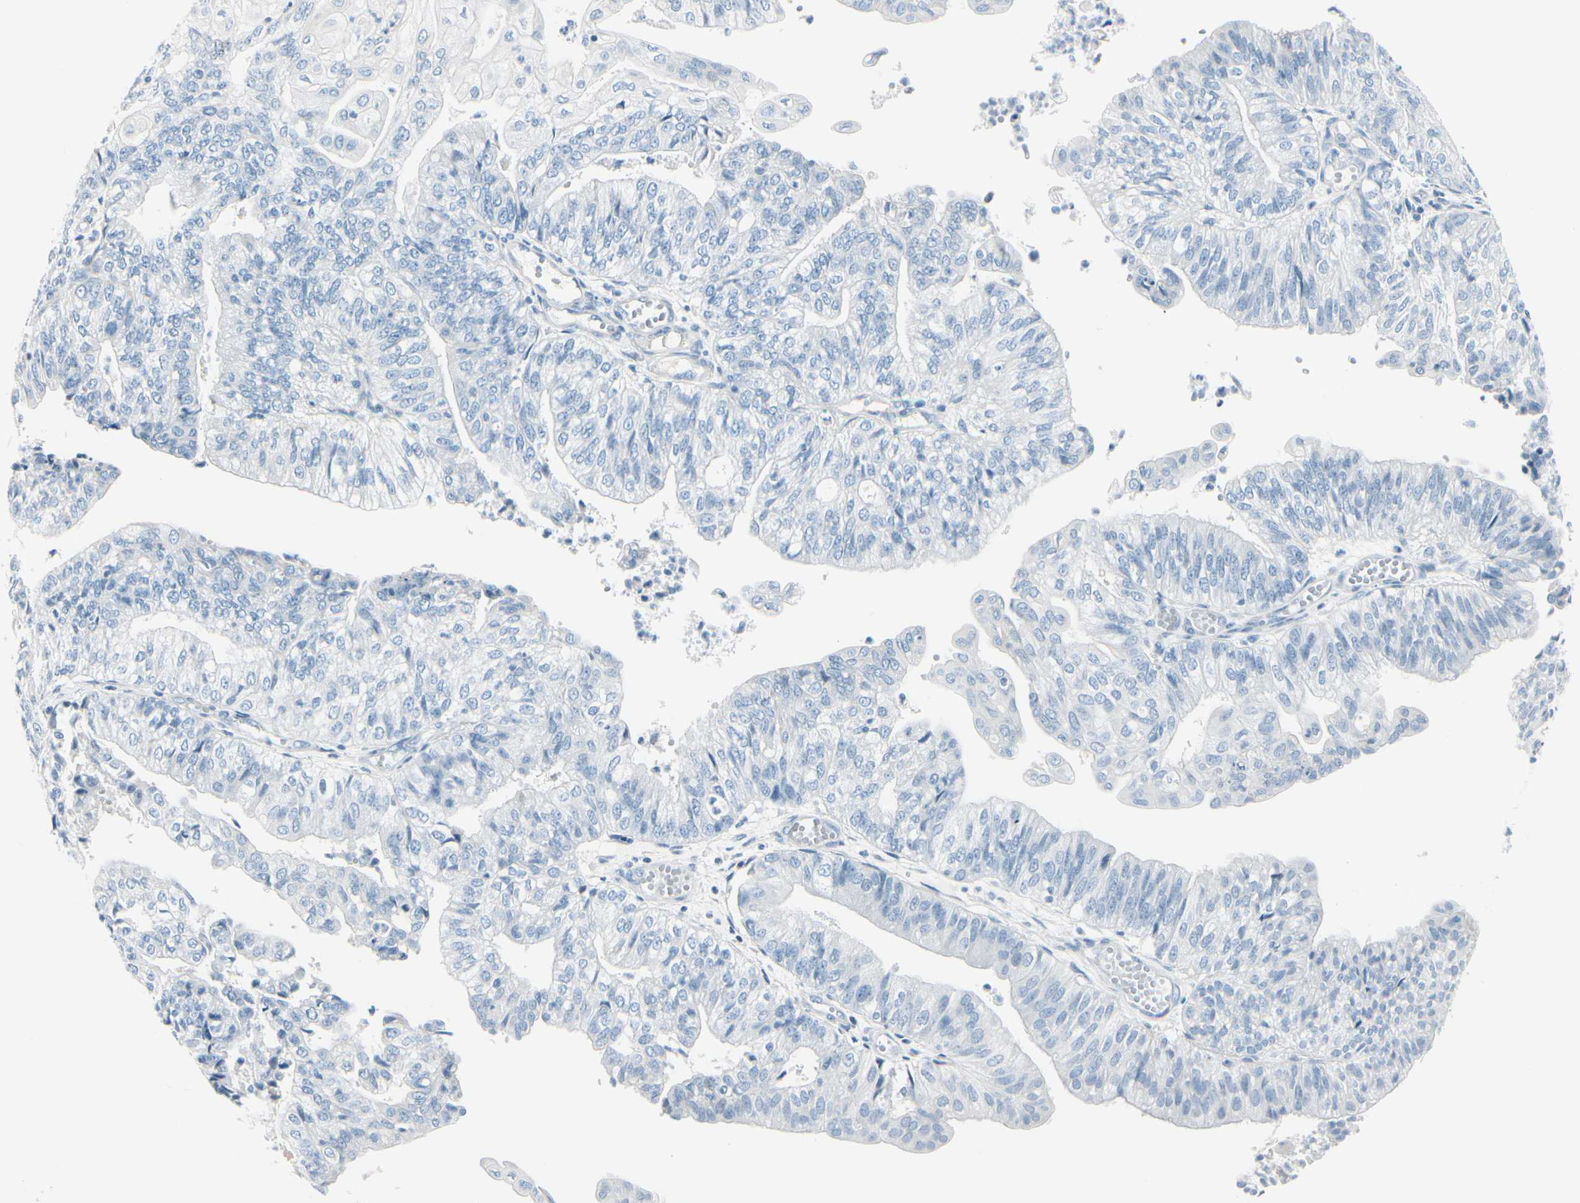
{"staining": {"intensity": "negative", "quantity": "none", "location": "none"}, "tissue": "endometrial cancer", "cell_type": "Tumor cells", "image_type": "cancer", "snomed": [{"axis": "morphology", "description": "Adenocarcinoma, NOS"}, {"axis": "topography", "description": "Endometrium"}], "caption": "The image exhibits no significant positivity in tumor cells of endometrial cancer.", "gene": "CDHR5", "patient": {"sex": "female", "age": 59}}